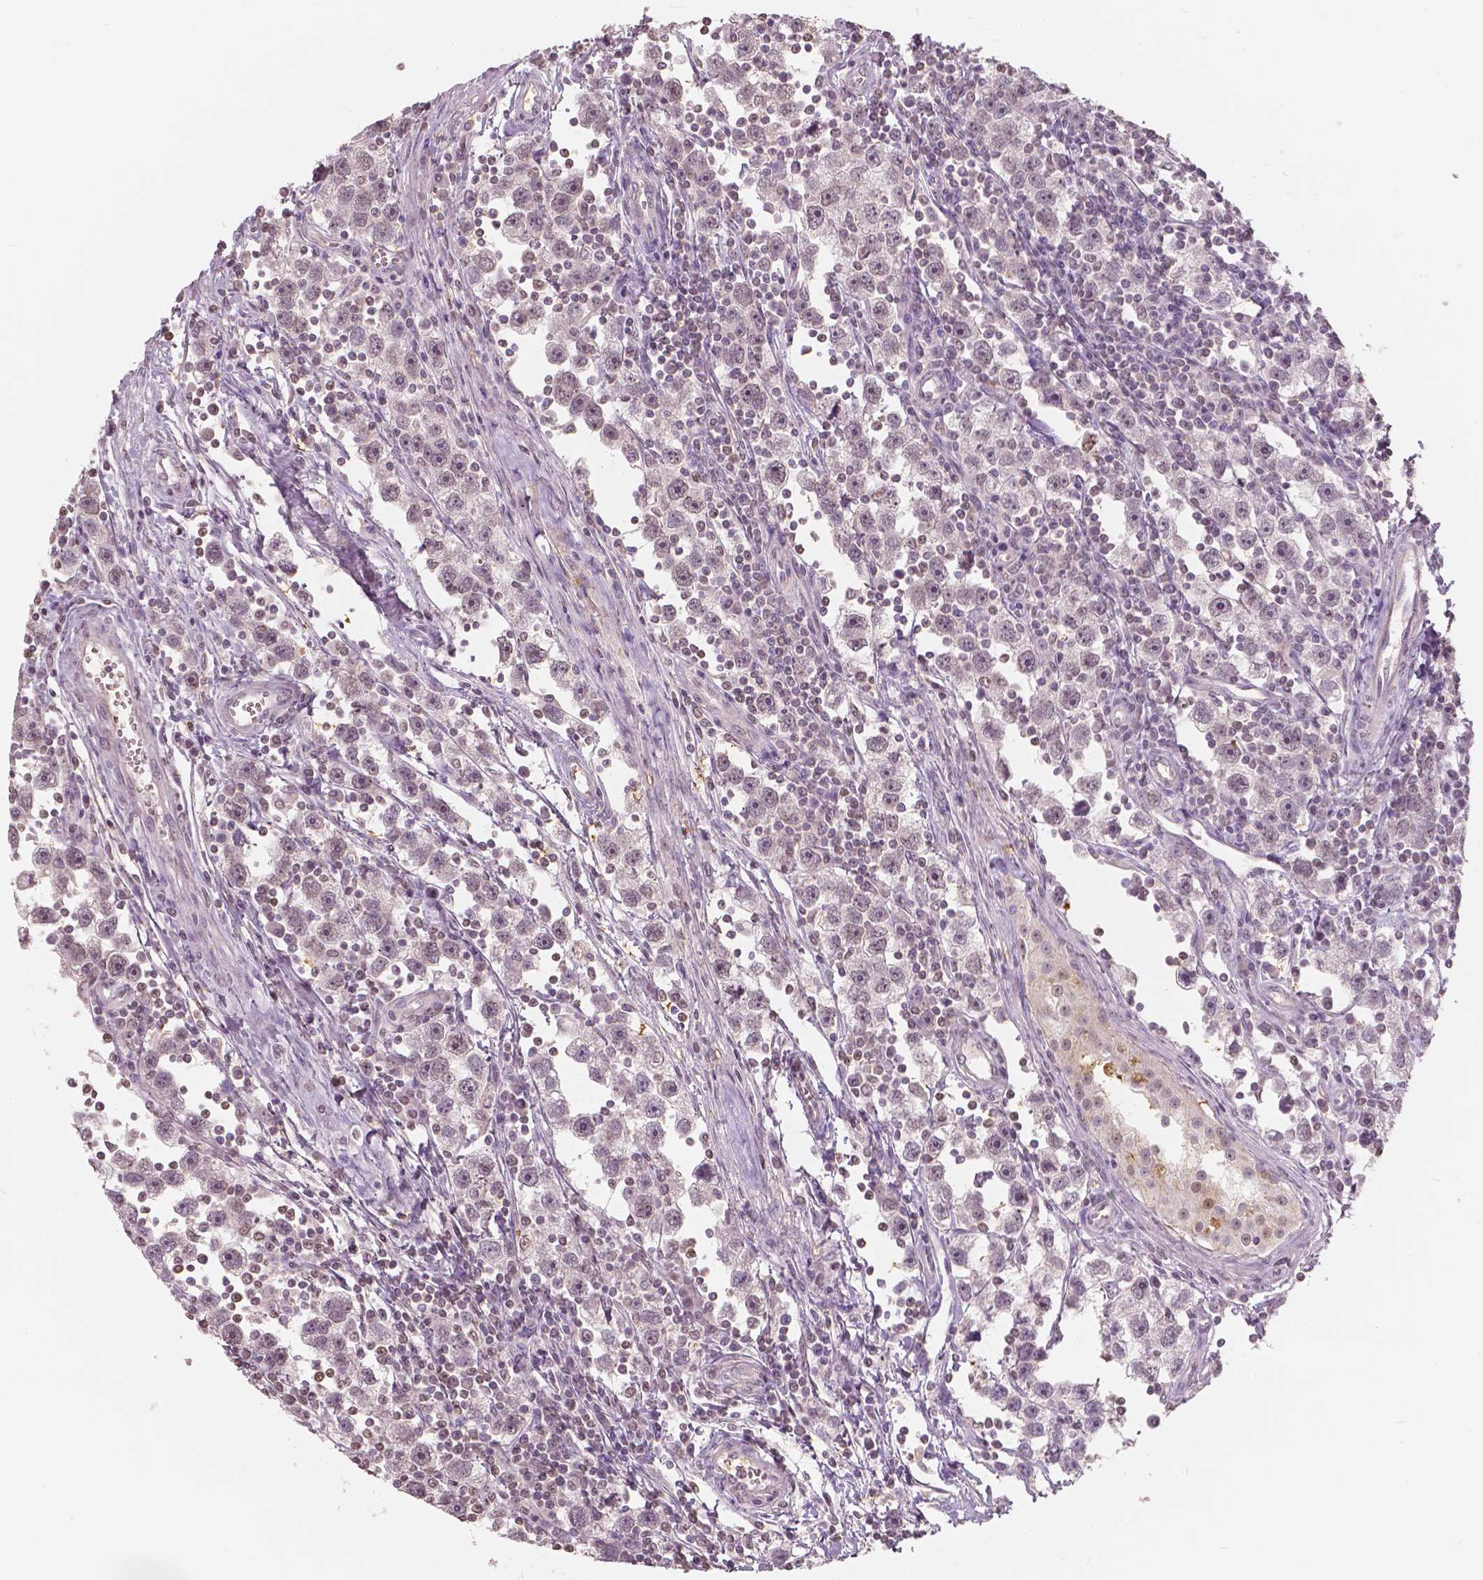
{"staining": {"intensity": "weak", "quantity": "<25%", "location": "nuclear"}, "tissue": "testis cancer", "cell_type": "Tumor cells", "image_type": "cancer", "snomed": [{"axis": "morphology", "description": "Seminoma, NOS"}, {"axis": "topography", "description": "Testis"}], "caption": "Histopathology image shows no significant protein staining in tumor cells of testis cancer (seminoma).", "gene": "SAT2", "patient": {"sex": "male", "age": 30}}